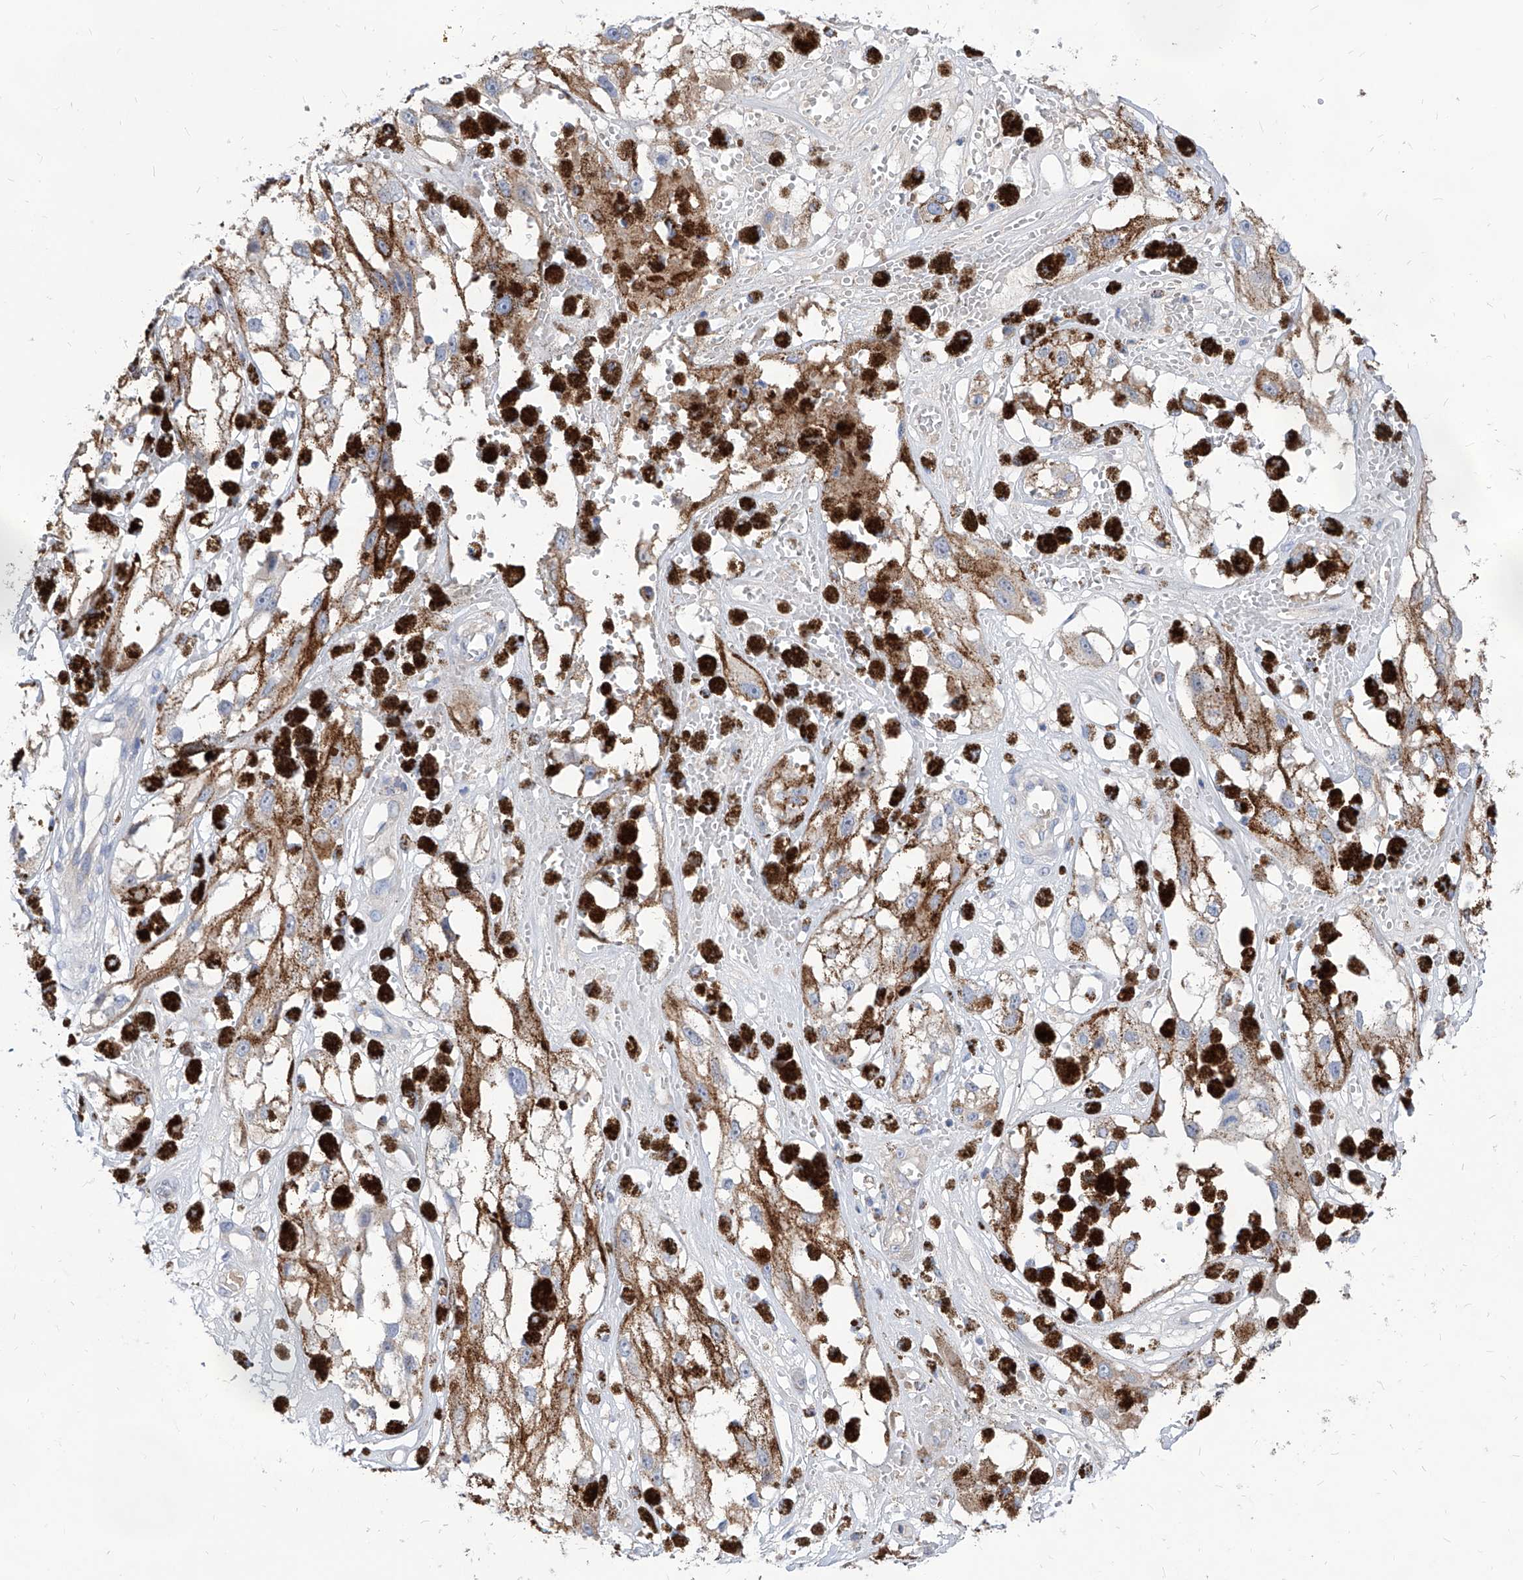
{"staining": {"intensity": "negative", "quantity": "none", "location": "none"}, "tissue": "melanoma", "cell_type": "Tumor cells", "image_type": "cancer", "snomed": [{"axis": "morphology", "description": "Malignant melanoma, NOS"}, {"axis": "topography", "description": "Skin"}], "caption": "A histopathology image of malignant melanoma stained for a protein reveals no brown staining in tumor cells.", "gene": "AKAP10", "patient": {"sex": "male", "age": 88}}